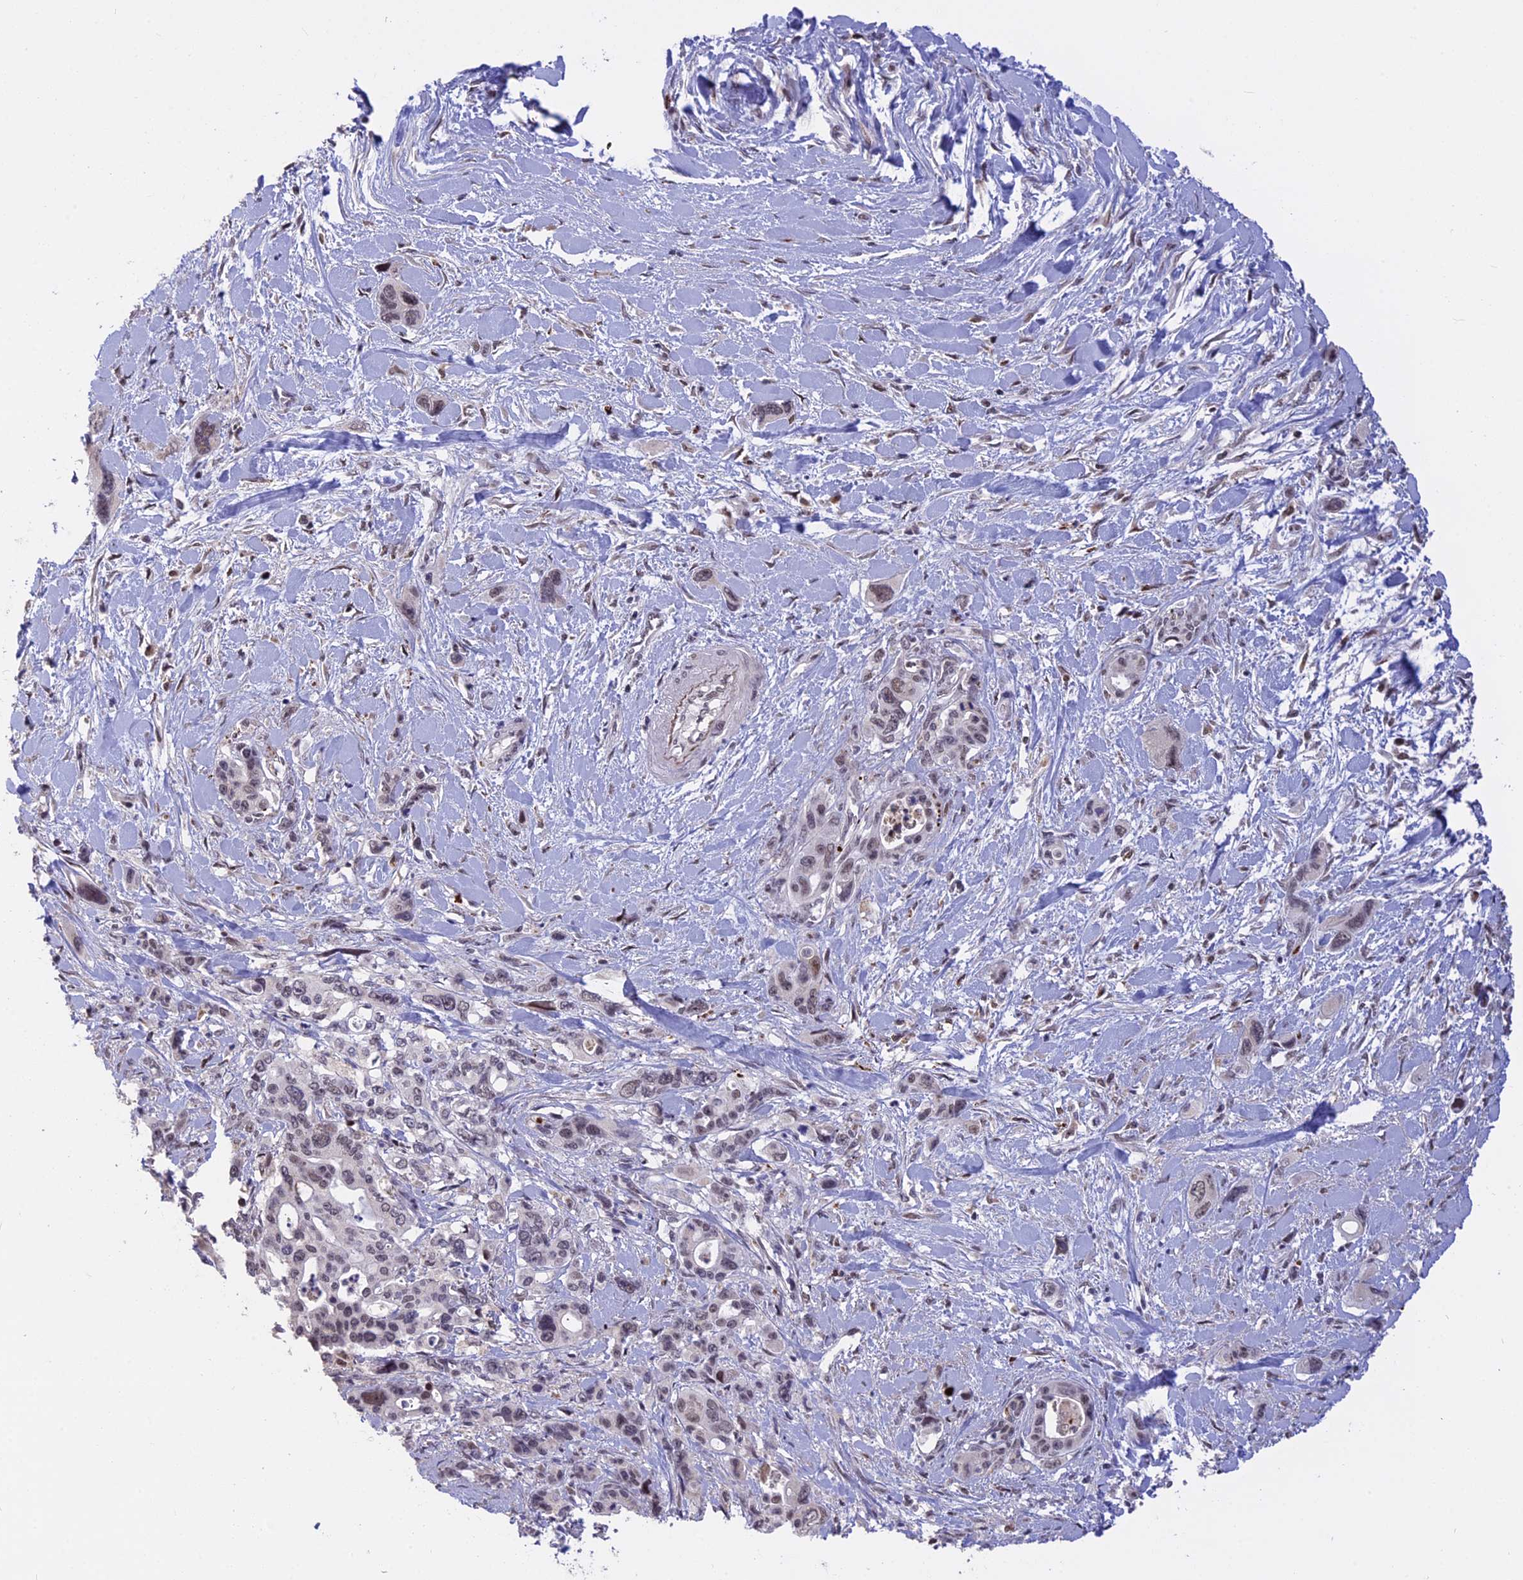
{"staining": {"intensity": "weak", "quantity": "<25%", "location": "nuclear"}, "tissue": "pancreatic cancer", "cell_type": "Tumor cells", "image_type": "cancer", "snomed": [{"axis": "morphology", "description": "Adenocarcinoma, NOS"}, {"axis": "topography", "description": "Pancreas"}], "caption": "This is a photomicrograph of immunohistochemistry (IHC) staining of adenocarcinoma (pancreatic), which shows no staining in tumor cells. The staining is performed using DAB brown chromogen with nuclei counter-stained in using hematoxylin.", "gene": "POLR2C", "patient": {"sex": "male", "age": 46}}